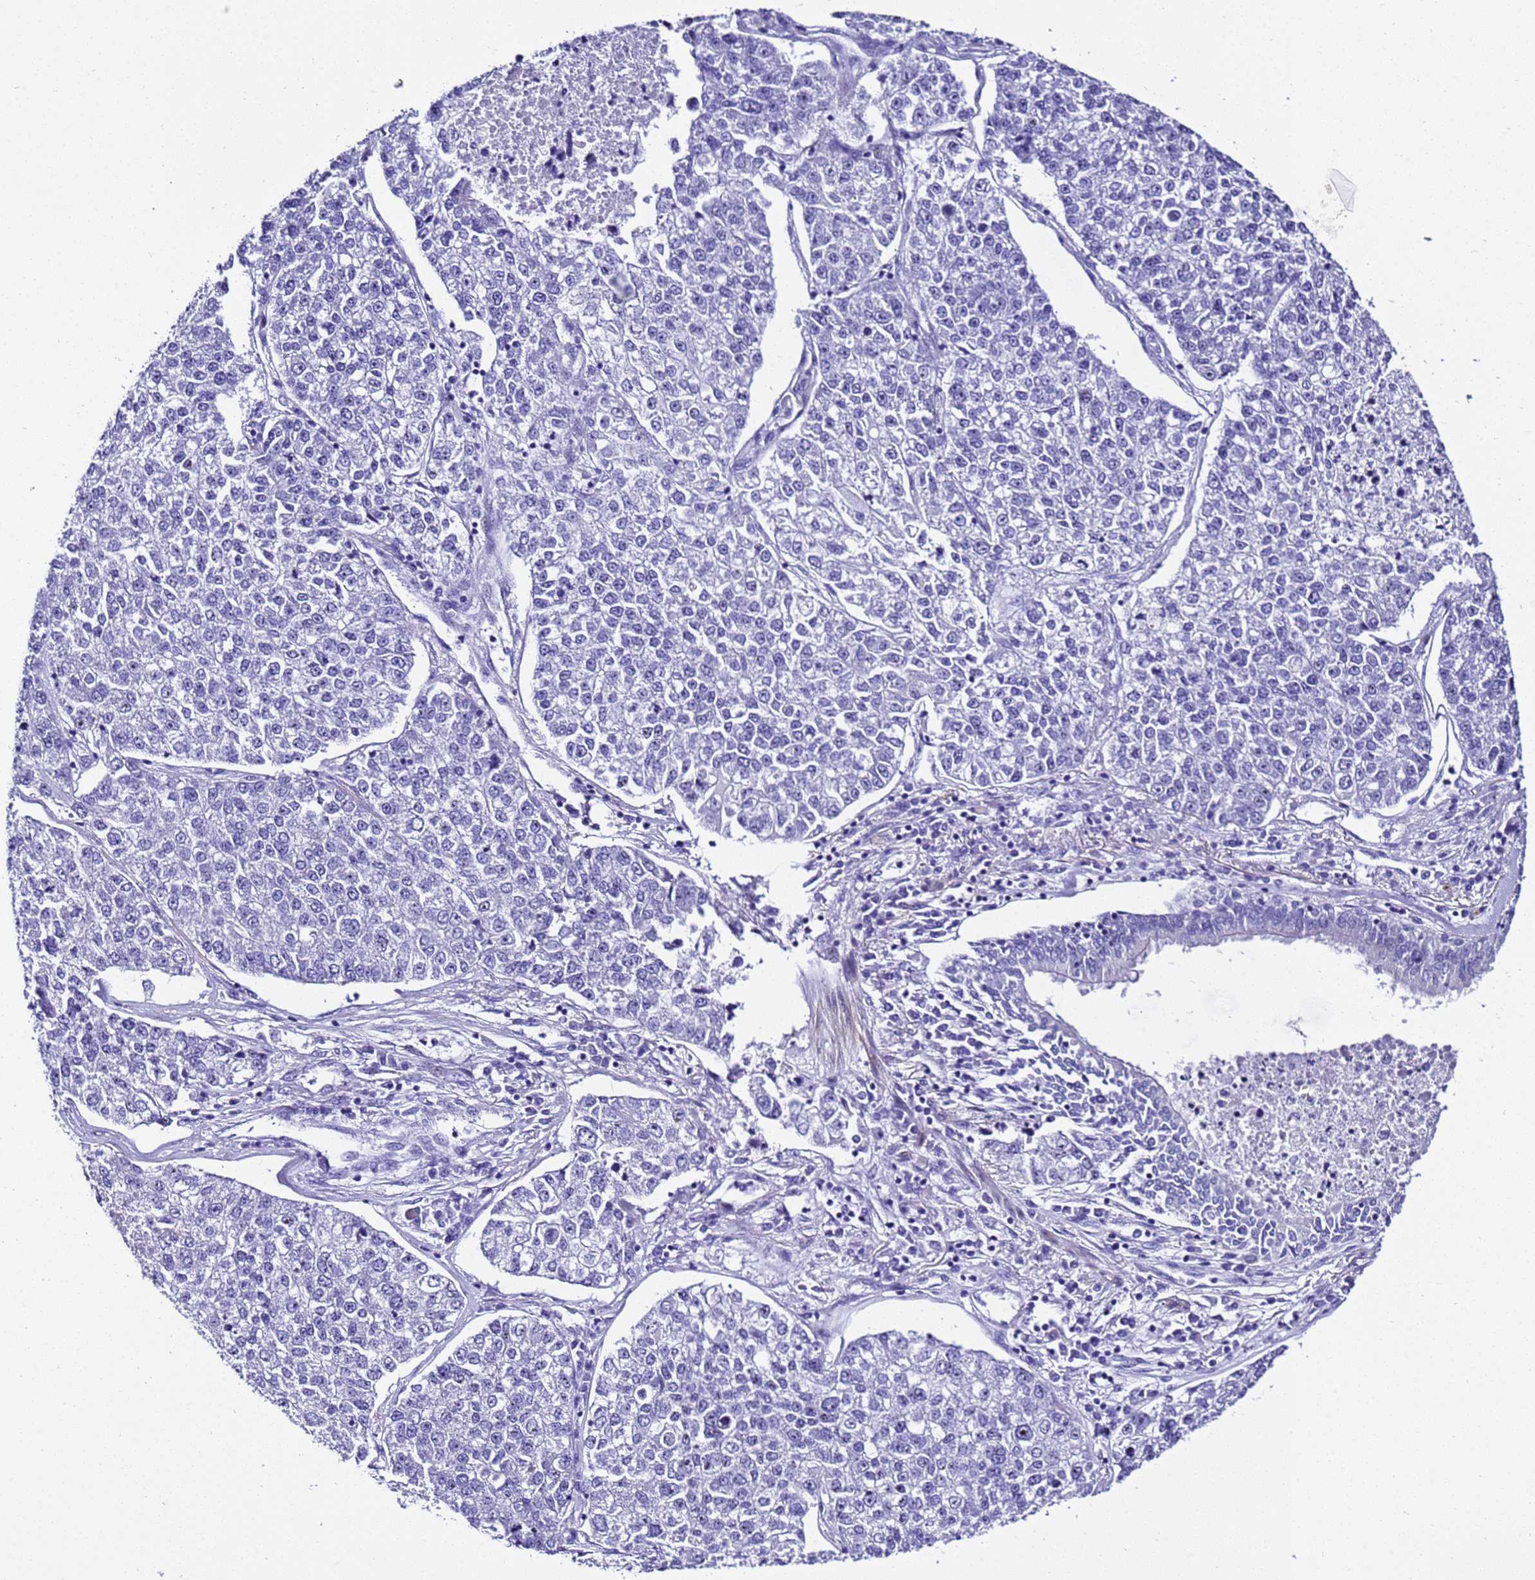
{"staining": {"intensity": "negative", "quantity": "none", "location": "none"}, "tissue": "lung cancer", "cell_type": "Tumor cells", "image_type": "cancer", "snomed": [{"axis": "morphology", "description": "Adenocarcinoma, NOS"}, {"axis": "topography", "description": "Lung"}], "caption": "High power microscopy photomicrograph of an immunohistochemistry micrograph of adenocarcinoma (lung), revealing no significant positivity in tumor cells. Brightfield microscopy of IHC stained with DAB (brown) and hematoxylin (blue), captured at high magnification.", "gene": "ZNF417", "patient": {"sex": "male", "age": 49}}